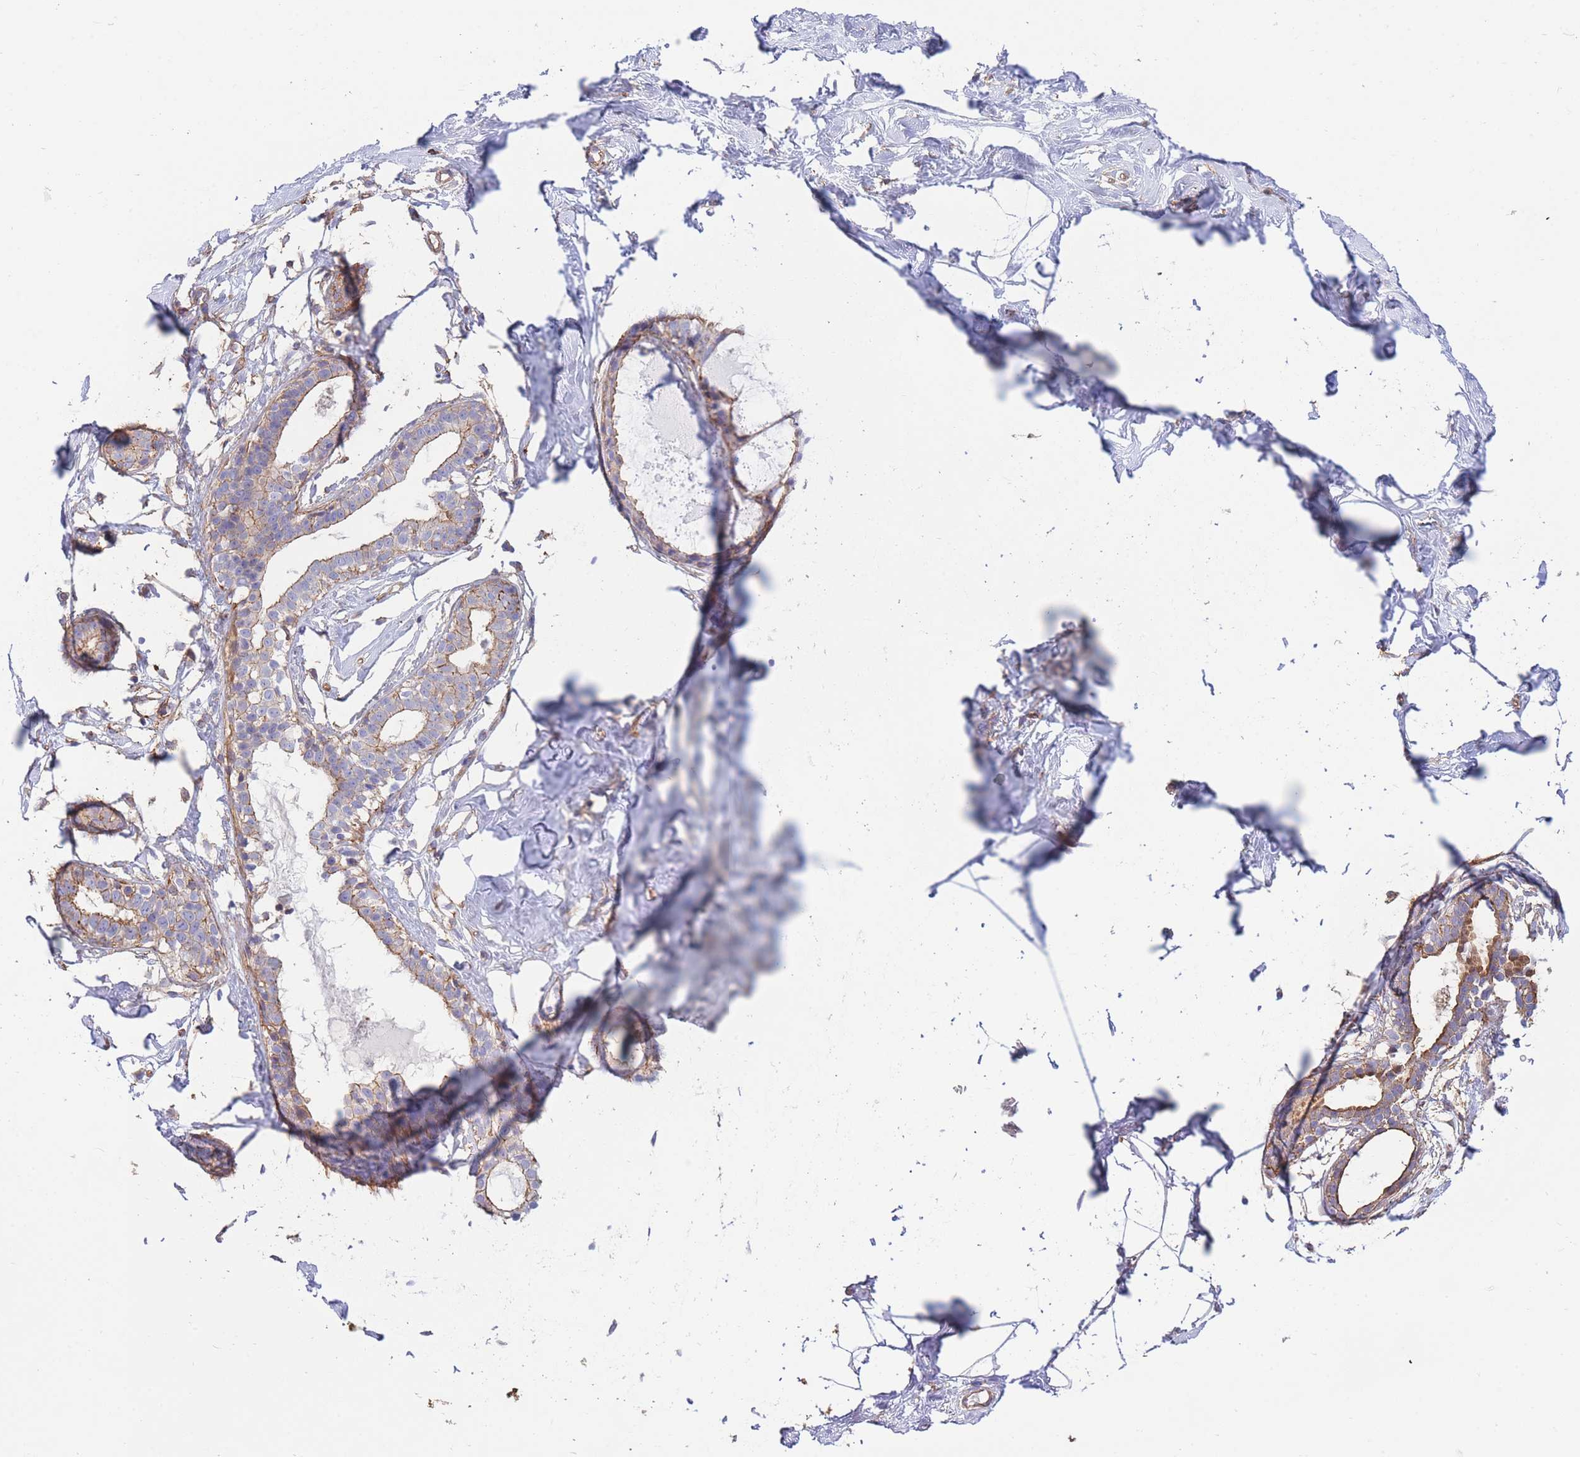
{"staining": {"intensity": "weak", "quantity": "<25%", "location": "cytoplasmic/membranous"}, "tissue": "breast", "cell_type": "Adipocytes", "image_type": "normal", "snomed": [{"axis": "morphology", "description": "Normal tissue, NOS"}, {"axis": "morphology", "description": "Adenoma, NOS"}, {"axis": "topography", "description": "Breast"}], "caption": "There is no significant expression in adipocytes of breast. (Brightfield microscopy of DAB (3,3'-diaminobenzidine) immunohistochemistry at high magnification).", "gene": "LRRN4CL", "patient": {"sex": "female", "age": 23}}